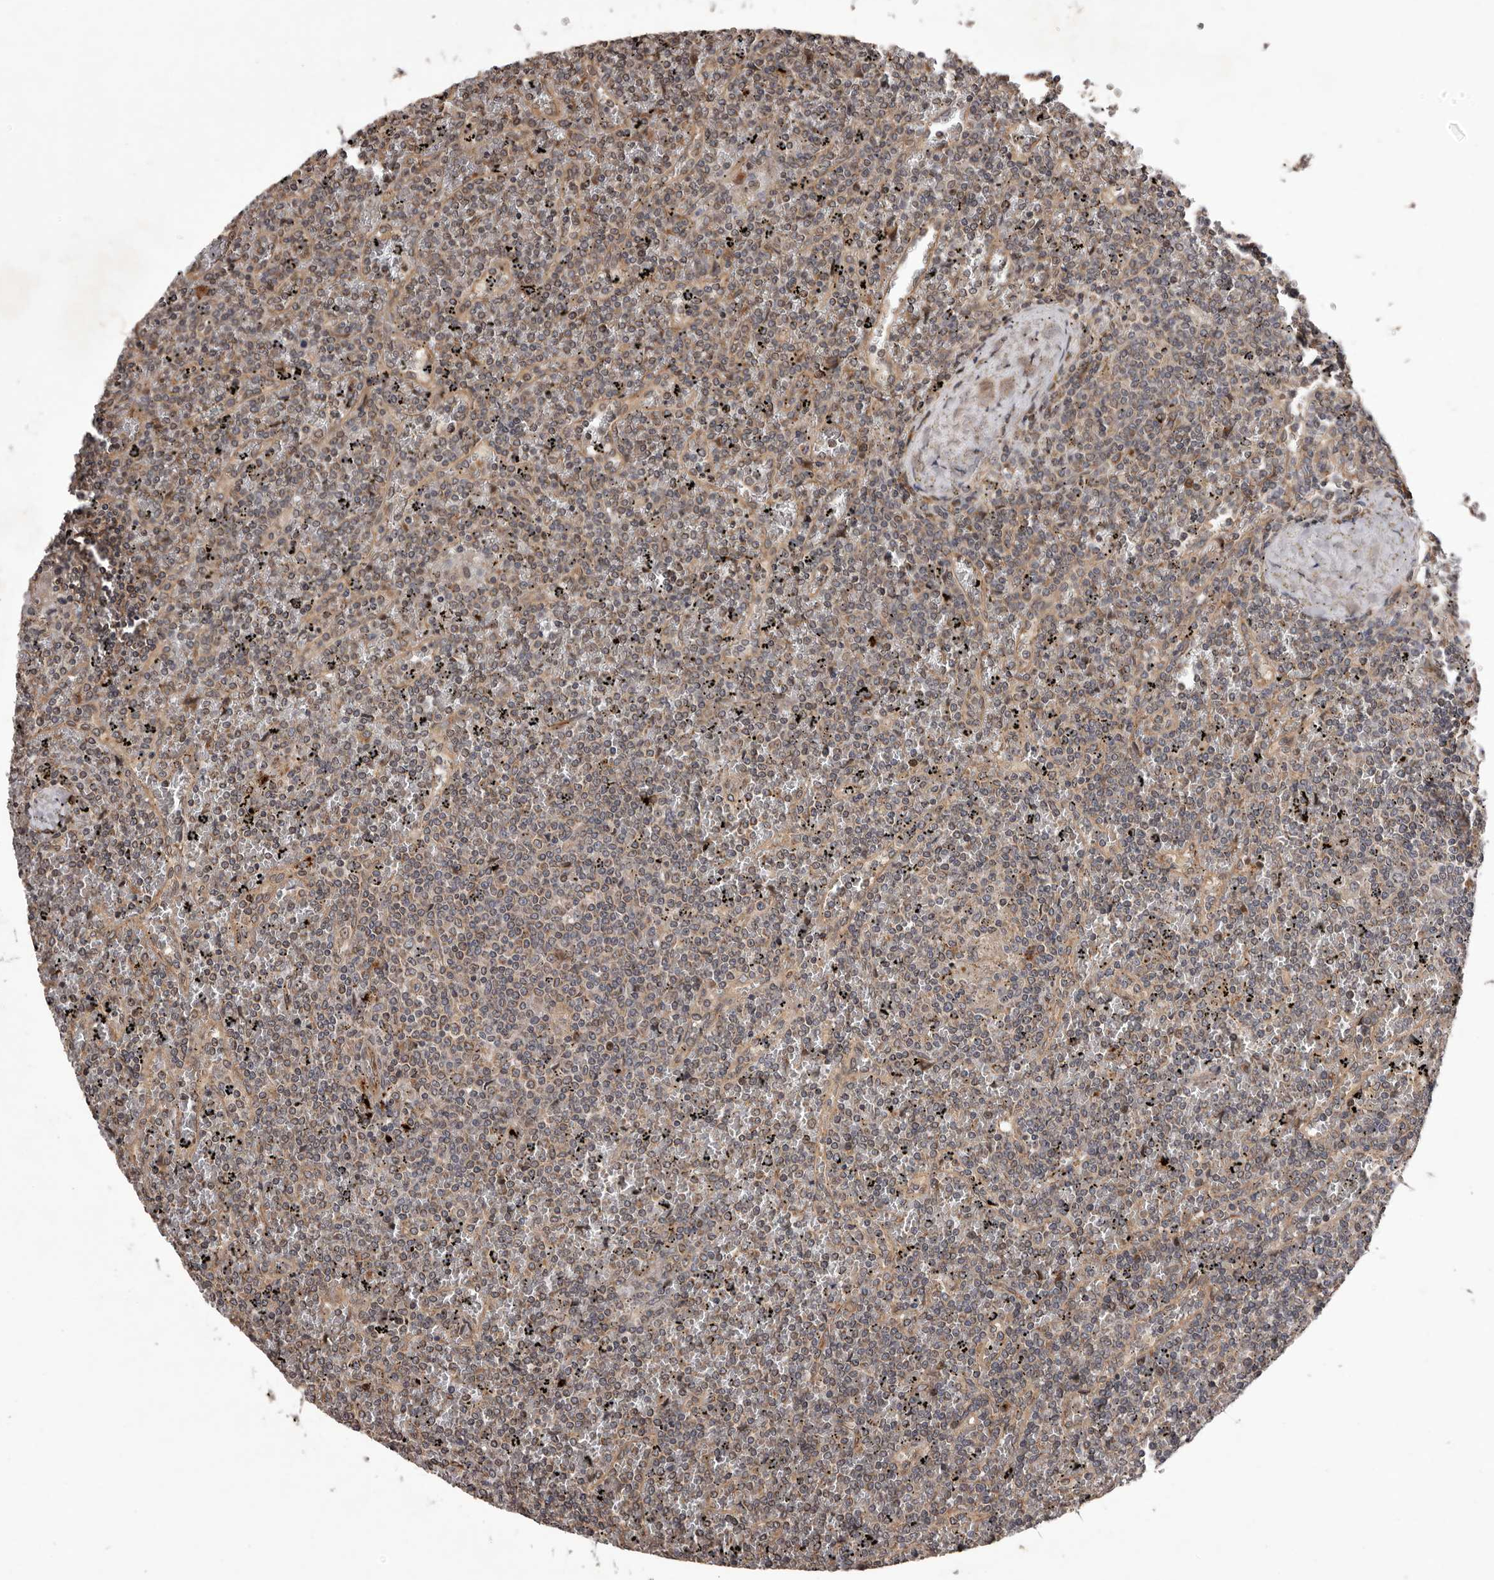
{"staining": {"intensity": "weak", "quantity": "25%-75%", "location": "cytoplasmic/membranous"}, "tissue": "lymphoma", "cell_type": "Tumor cells", "image_type": "cancer", "snomed": [{"axis": "morphology", "description": "Malignant lymphoma, non-Hodgkin's type, Low grade"}, {"axis": "topography", "description": "Spleen"}], "caption": "Malignant lymphoma, non-Hodgkin's type (low-grade) stained with immunohistochemistry exhibits weak cytoplasmic/membranous staining in approximately 25%-75% of tumor cells.", "gene": "GADD45B", "patient": {"sex": "female", "age": 19}}